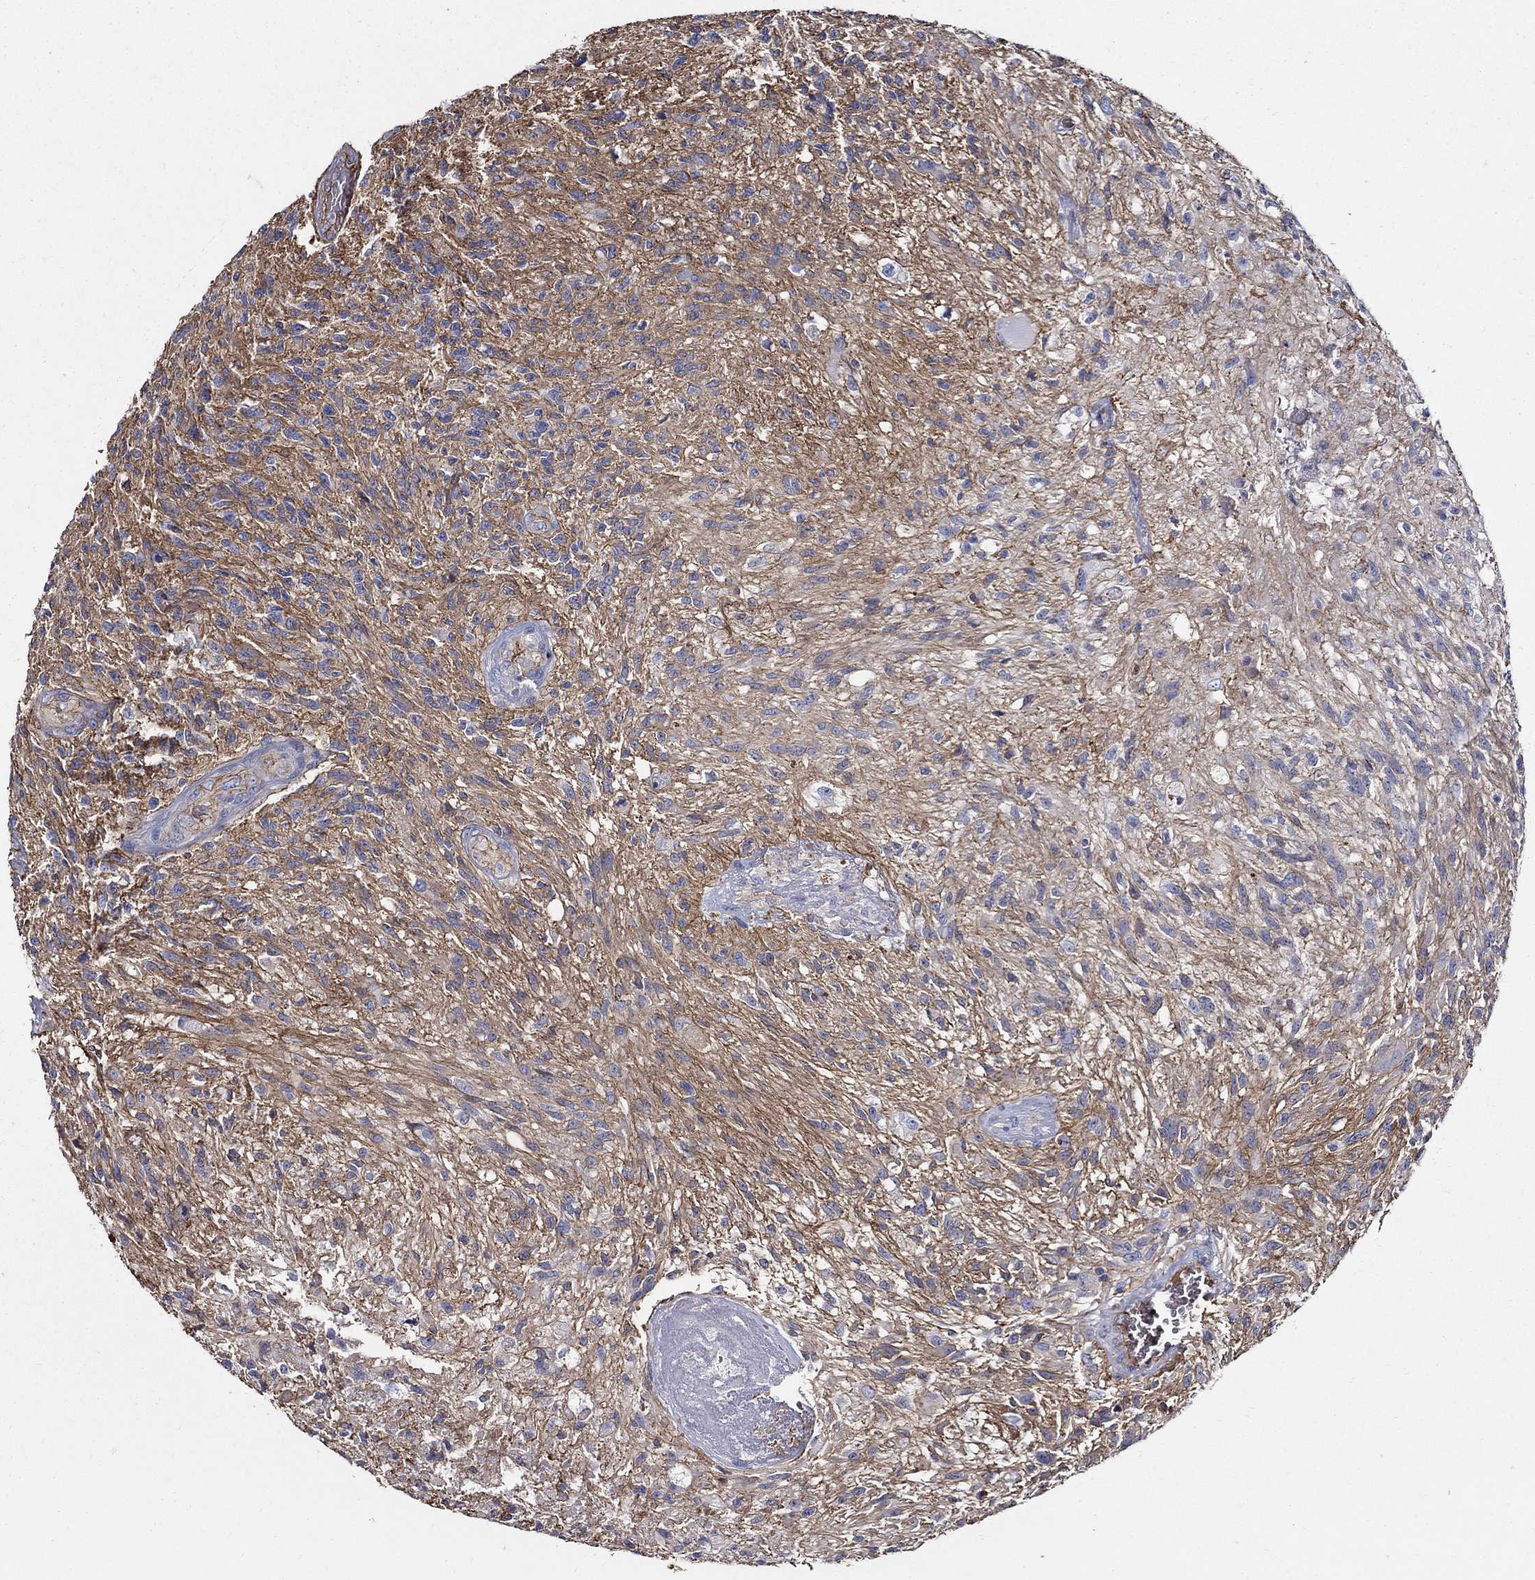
{"staining": {"intensity": "negative", "quantity": "none", "location": "none"}, "tissue": "glioma", "cell_type": "Tumor cells", "image_type": "cancer", "snomed": [{"axis": "morphology", "description": "Glioma, malignant, High grade"}, {"axis": "topography", "description": "Brain"}], "caption": "This is an immunohistochemistry histopathology image of glioma. There is no staining in tumor cells.", "gene": "APBB3", "patient": {"sex": "male", "age": 56}}